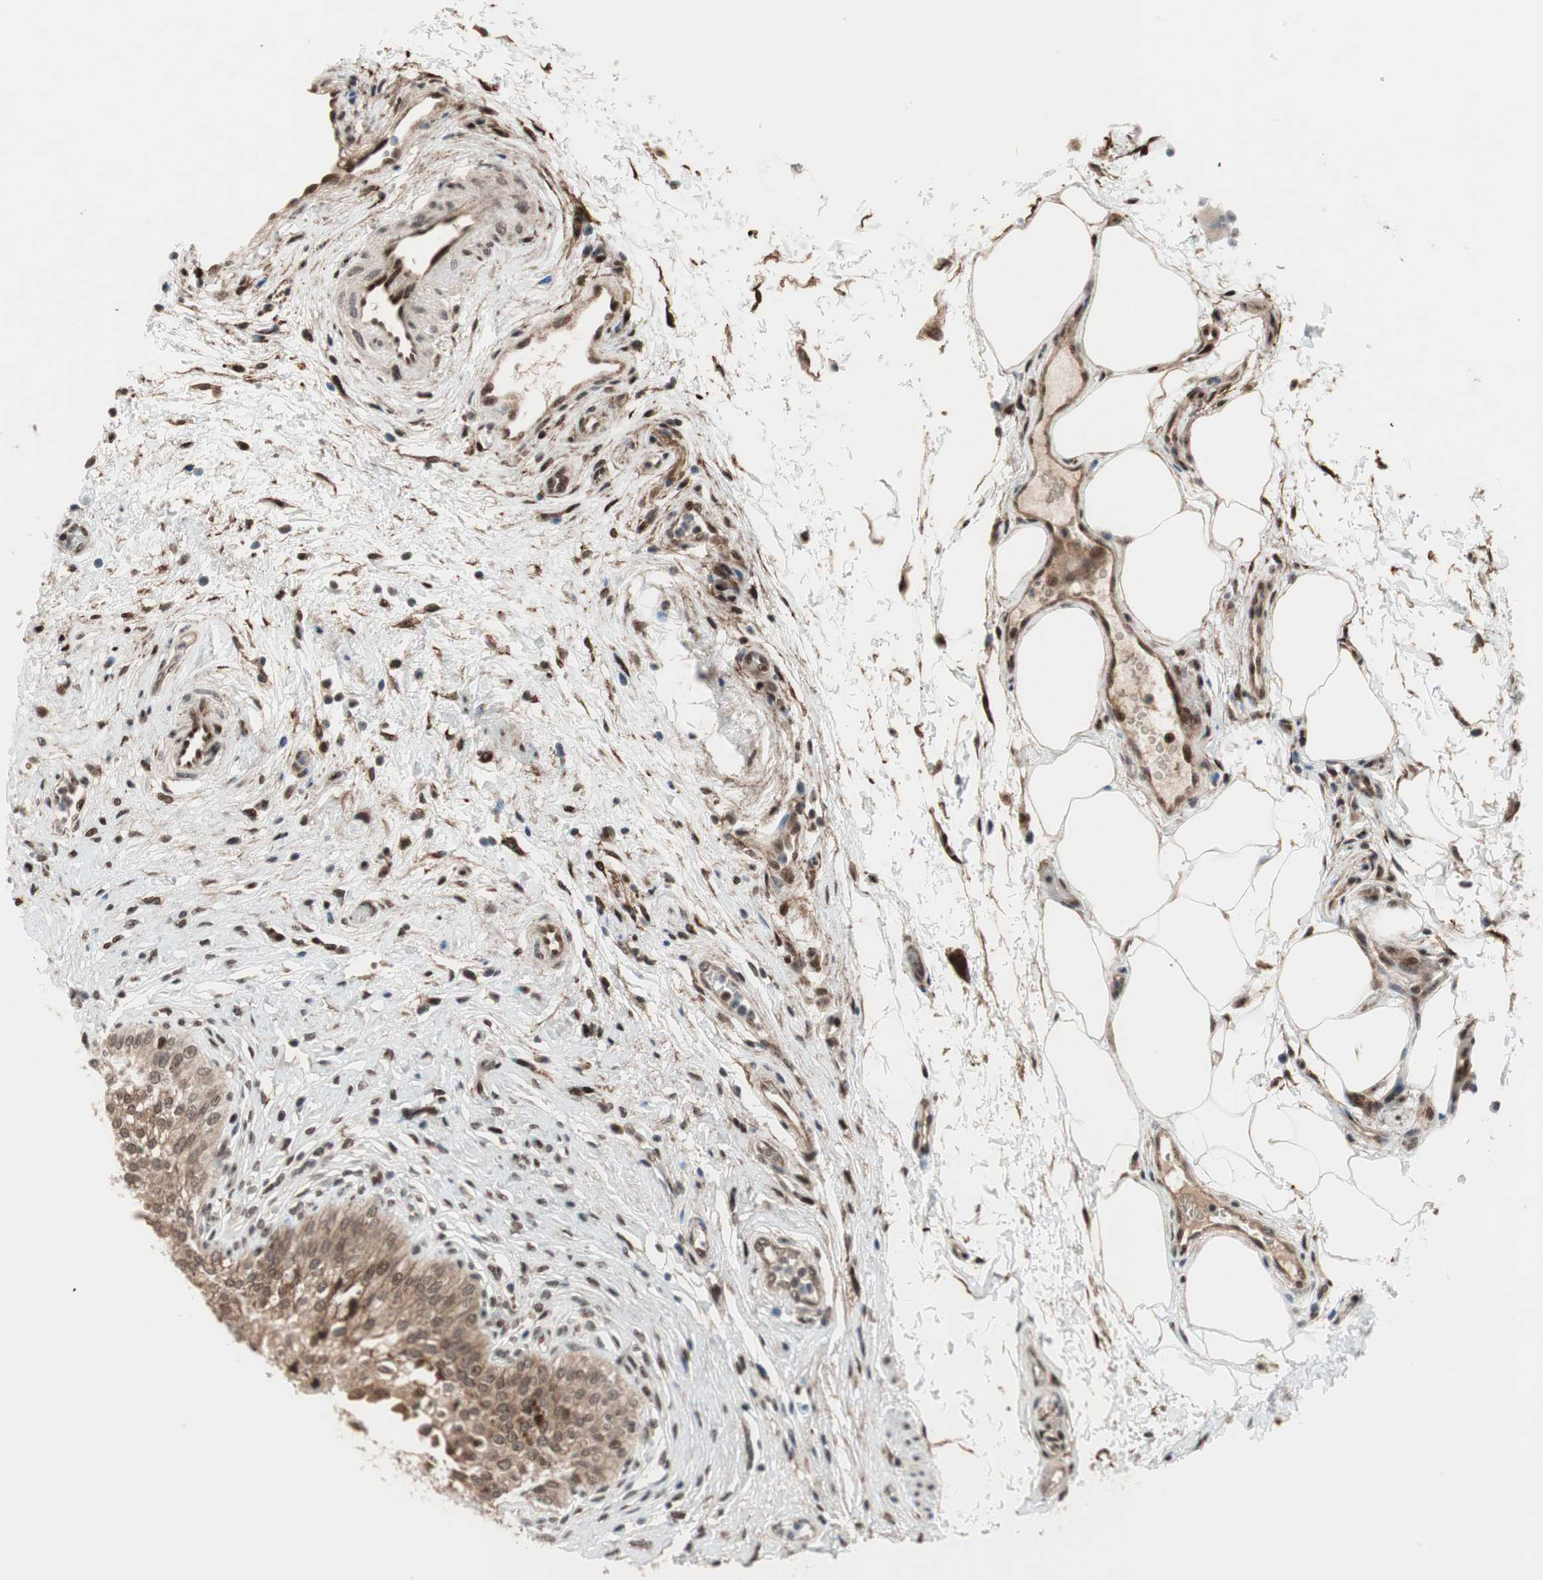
{"staining": {"intensity": "strong", "quantity": ">75%", "location": "cytoplasmic/membranous,nuclear"}, "tissue": "urinary bladder", "cell_type": "Urothelial cells", "image_type": "normal", "snomed": [{"axis": "morphology", "description": "Normal tissue, NOS"}, {"axis": "morphology", "description": "Urothelial carcinoma, High grade"}, {"axis": "topography", "description": "Urinary bladder"}], "caption": "Protein staining demonstrates strong cytoplasmic/membranous,nuclear positivity in about >75% of urothelial cells in normal urinary bladder.", "gene": "TCF12", "patient": {"sex": "male", "age": 46}}